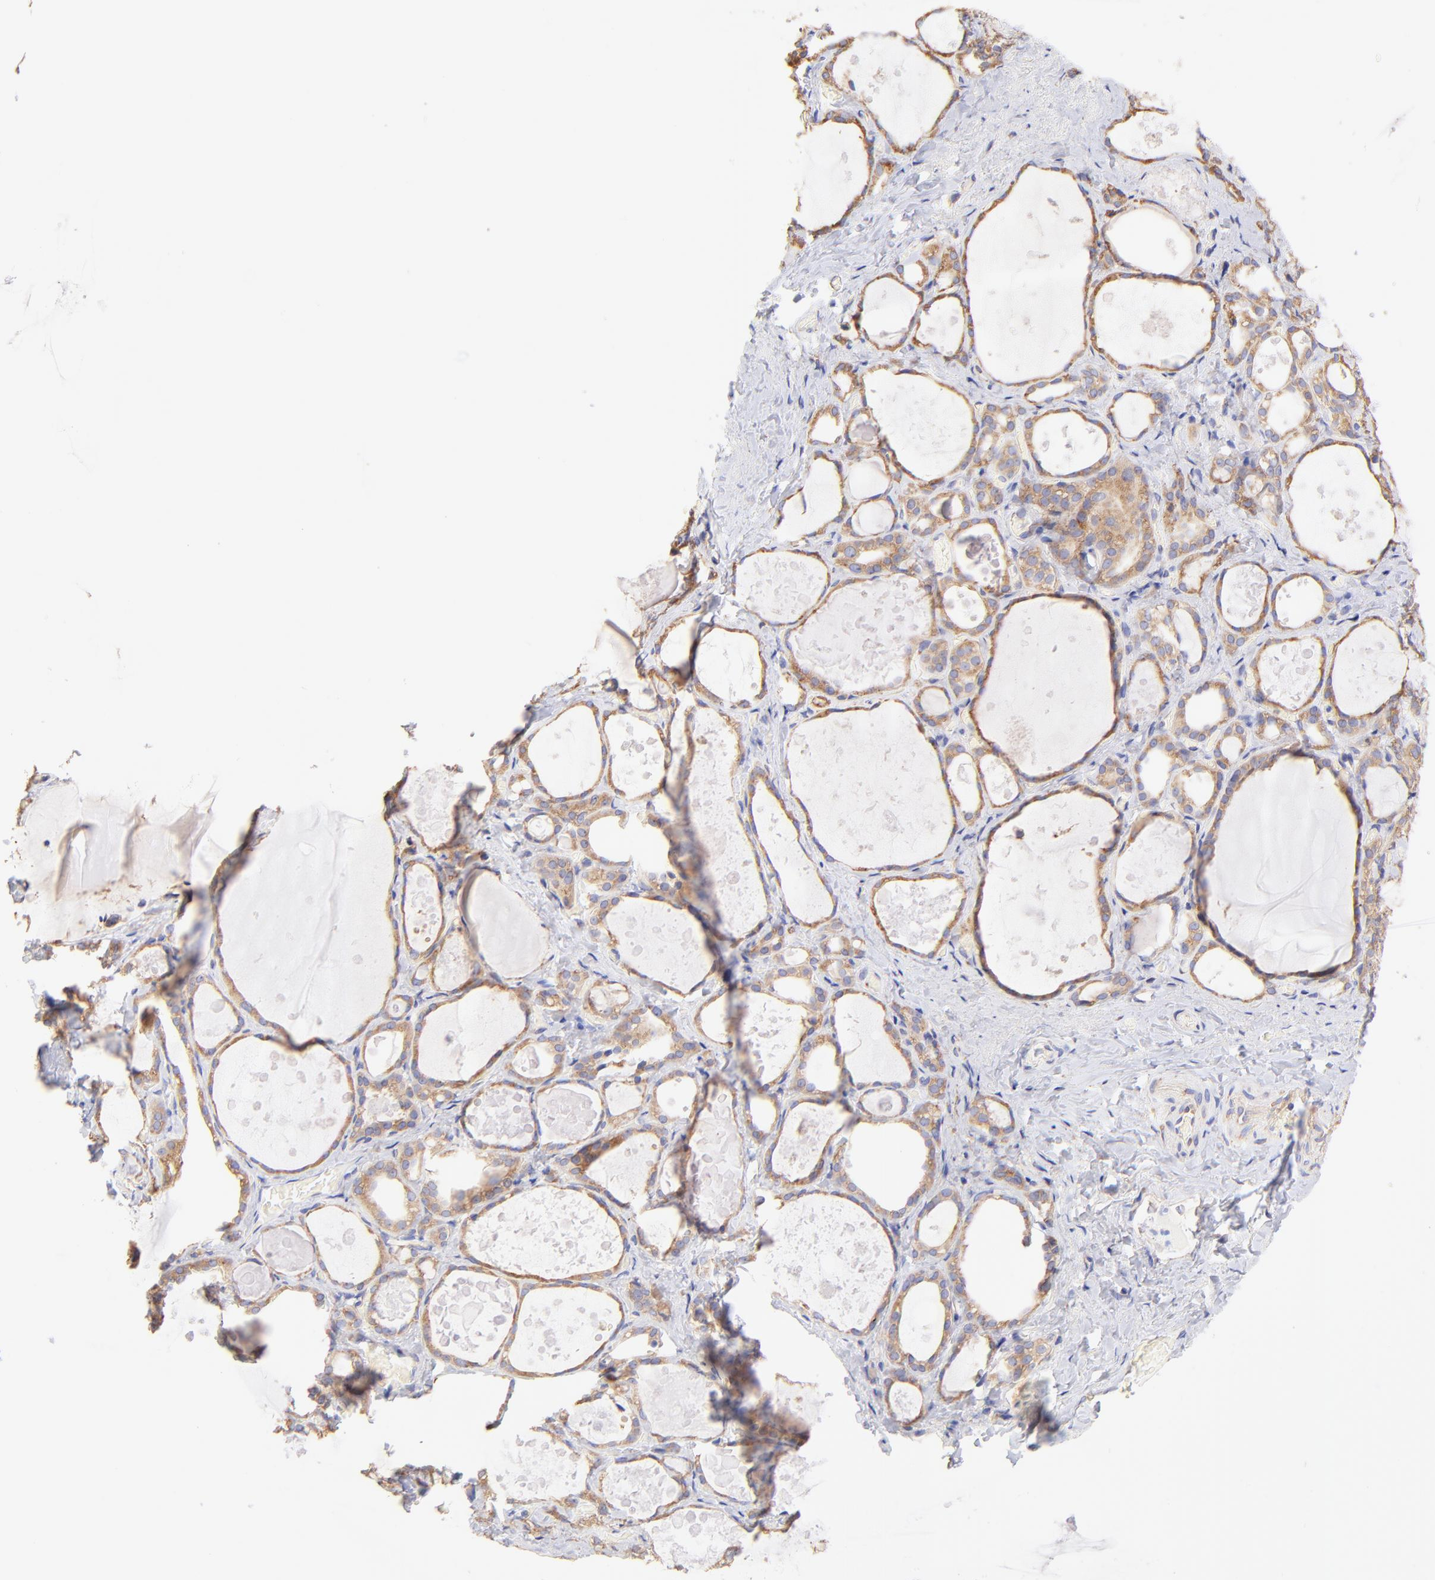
{"staining": {"intensity": "moderate", "quantity": ">75%", "location": "cytoplasmic/membranous"}, "tissue": "thyroid gland", "cell_type": "Glandular cells", "image_type": "normal", "snomed": [{"axis": "morphology", "description": "Normal tissue, NOS"}, {"axis": "topography", "description": "Thyroid gland"}], "caption": "Human thyroid gland stained with a brown dye demonstrates moderate cytoplasmic/membranous positive positivity in about >75% of glandular cells.", "gene": "RPL30", "patient": {"sex": "female", "age": 75}}